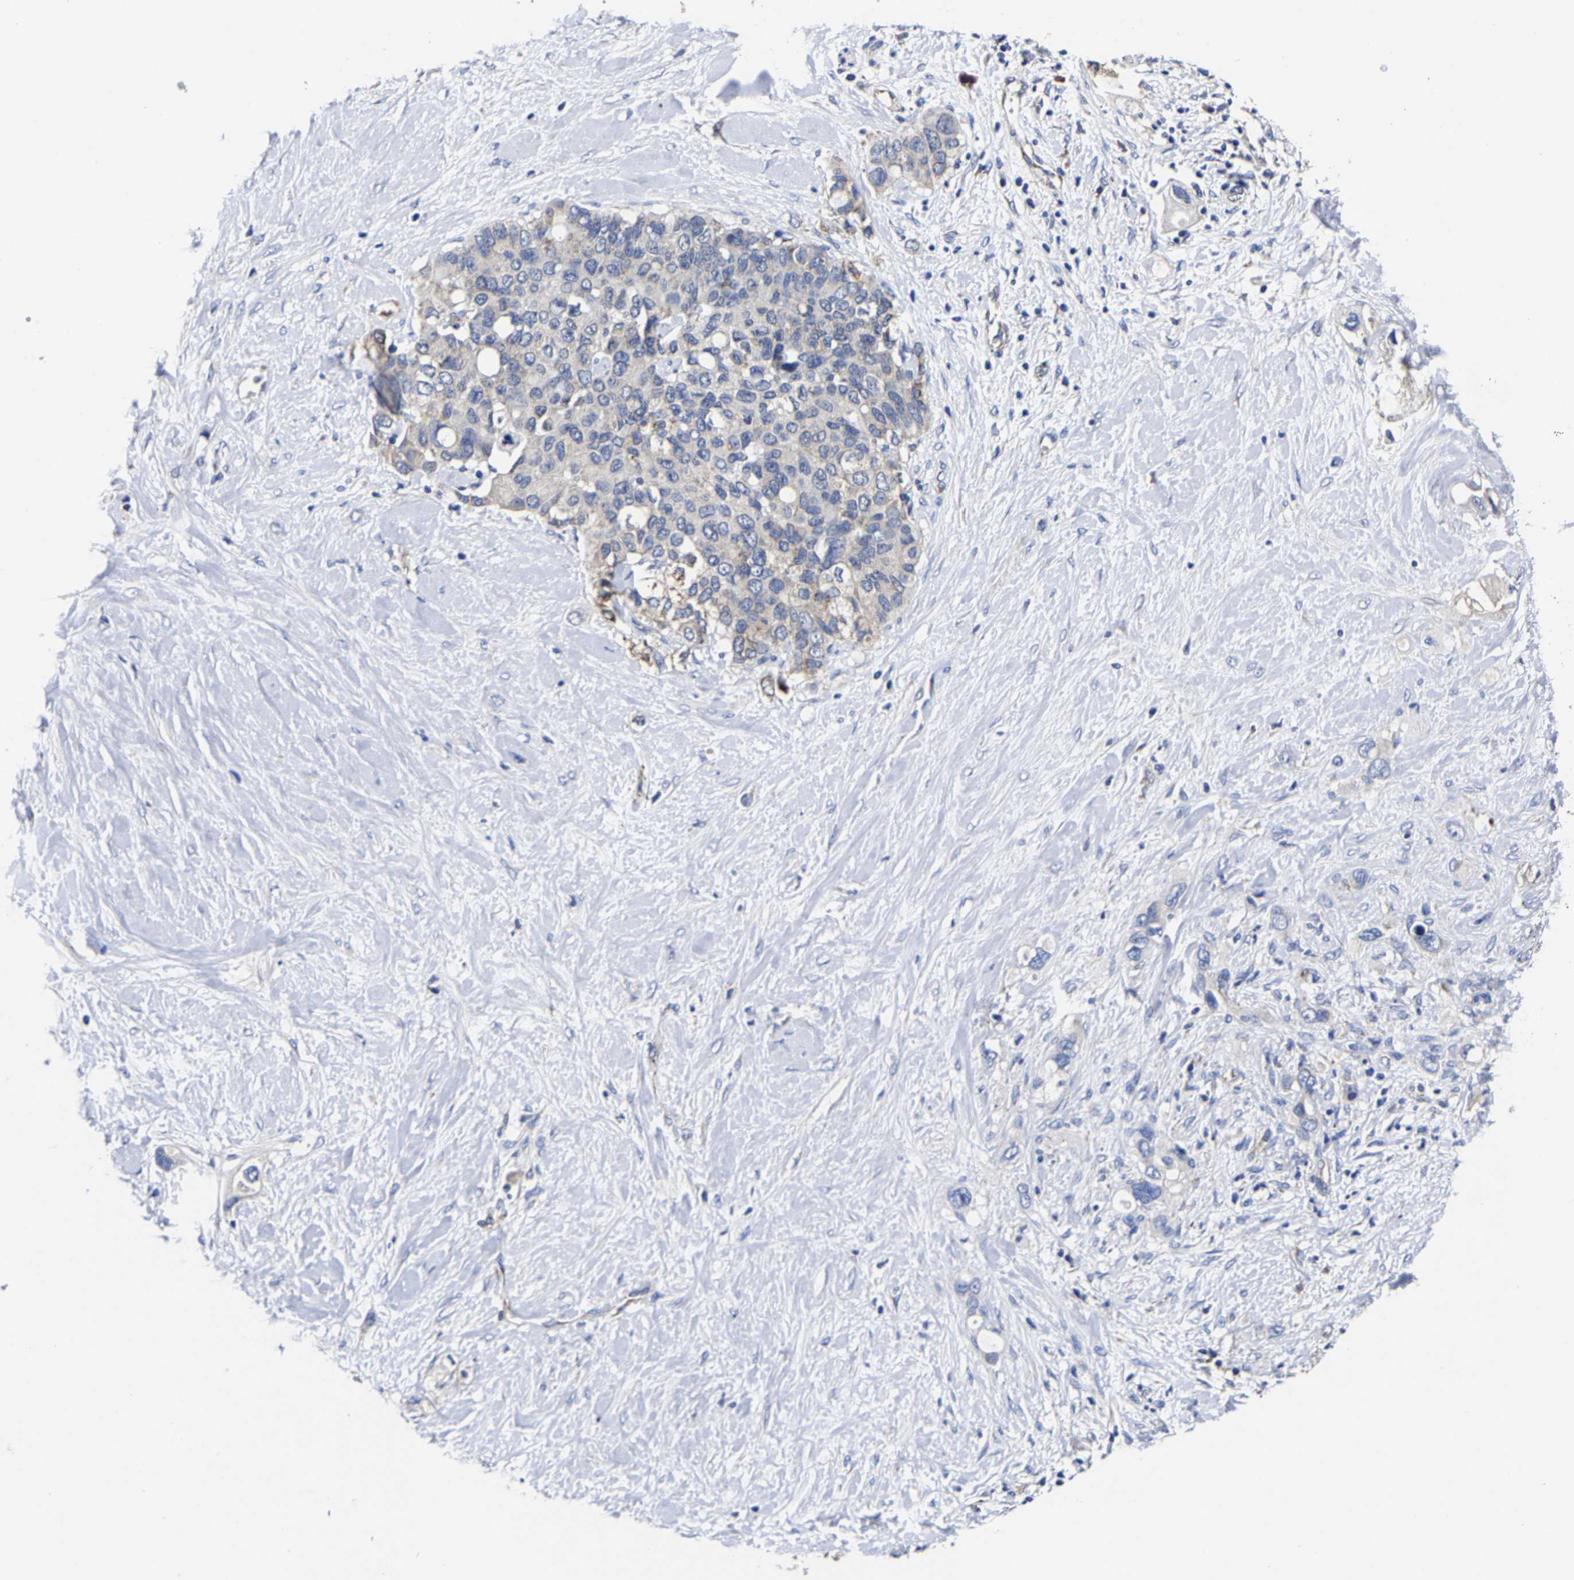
{"staining": {"intensity": "weak", "quantity": "<25%", "location": "cytoplasmic/membranous"}, "tissue": "pancreatic cancer", "cell_type": "Tumor cells", "image_type": "cancer", "snomed": [{"axis": "morphology", "description": "Adenocarcinoma, NOS"}, {"axis": "topography", "description": "Pancreas"}], "caption": "IHC of pancreatic cancer (adenocarcinoma) displays no staining in tumor cells. (DAB (3,3'-diaminobenzidine) immunohistochemistry (IHC) visualized using brightfield microscopy, high magnification).", "gene": "AASS", "patient": {"sex": "female", "age": 56}}